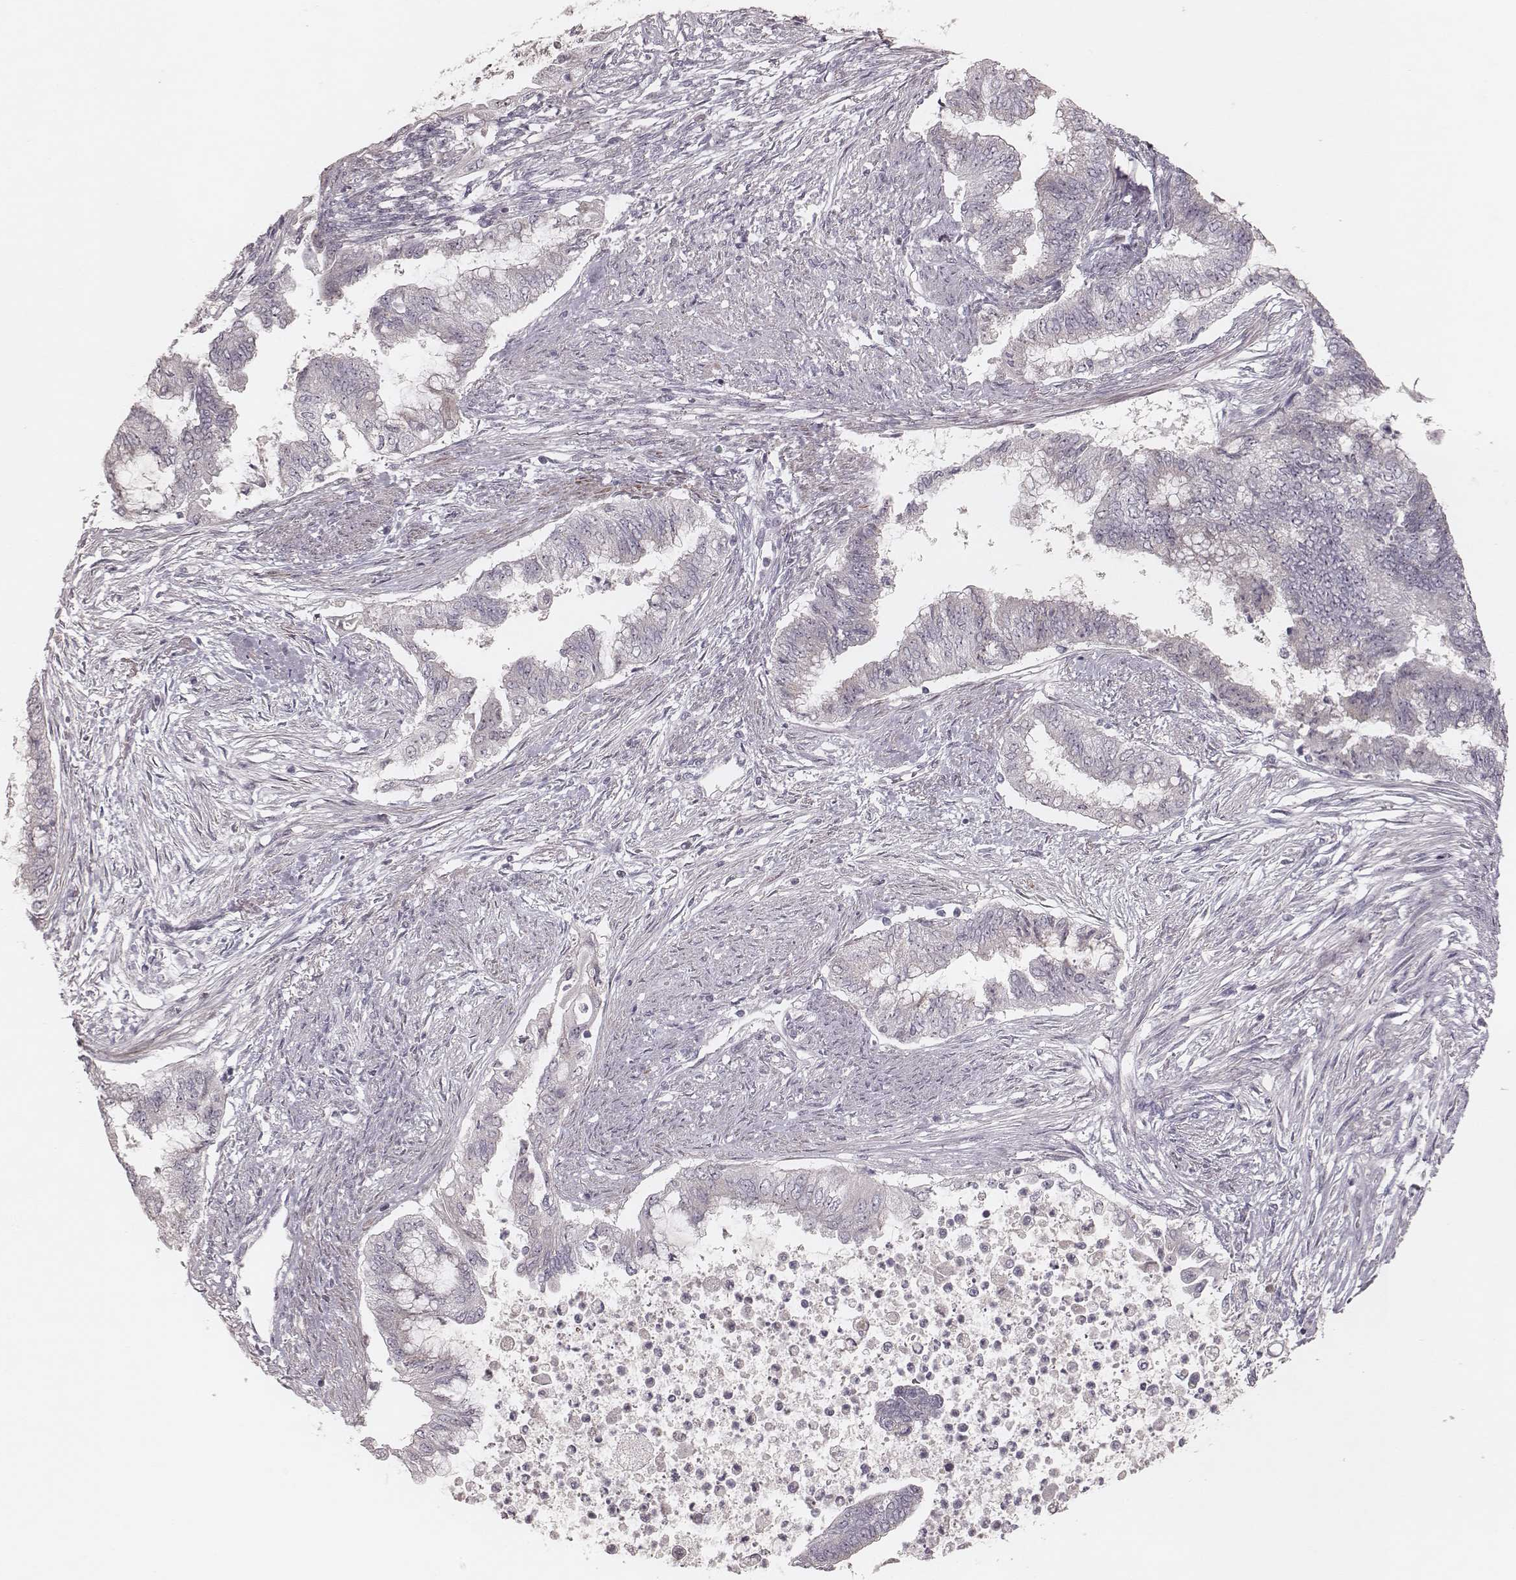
{"staining": {"intensity": "negative", "quantity": "none", "location": "none"}, "tissue": "endometrial cancer", "cell_type": "Tumor cells", "image_type": "cancer", "snomed": [{"axis": "morphology", "description": "Adenocarcinoma, NOS"}, {"axis": "topography", "description": "Endometrium"}], "caption": "A micrograph of endometrial adenocarcinoma stained for a protein demonstrates no brown staining in tumor cells.", "gene": "FAM13B", "patient": {"sex": "female", "age": 65}}